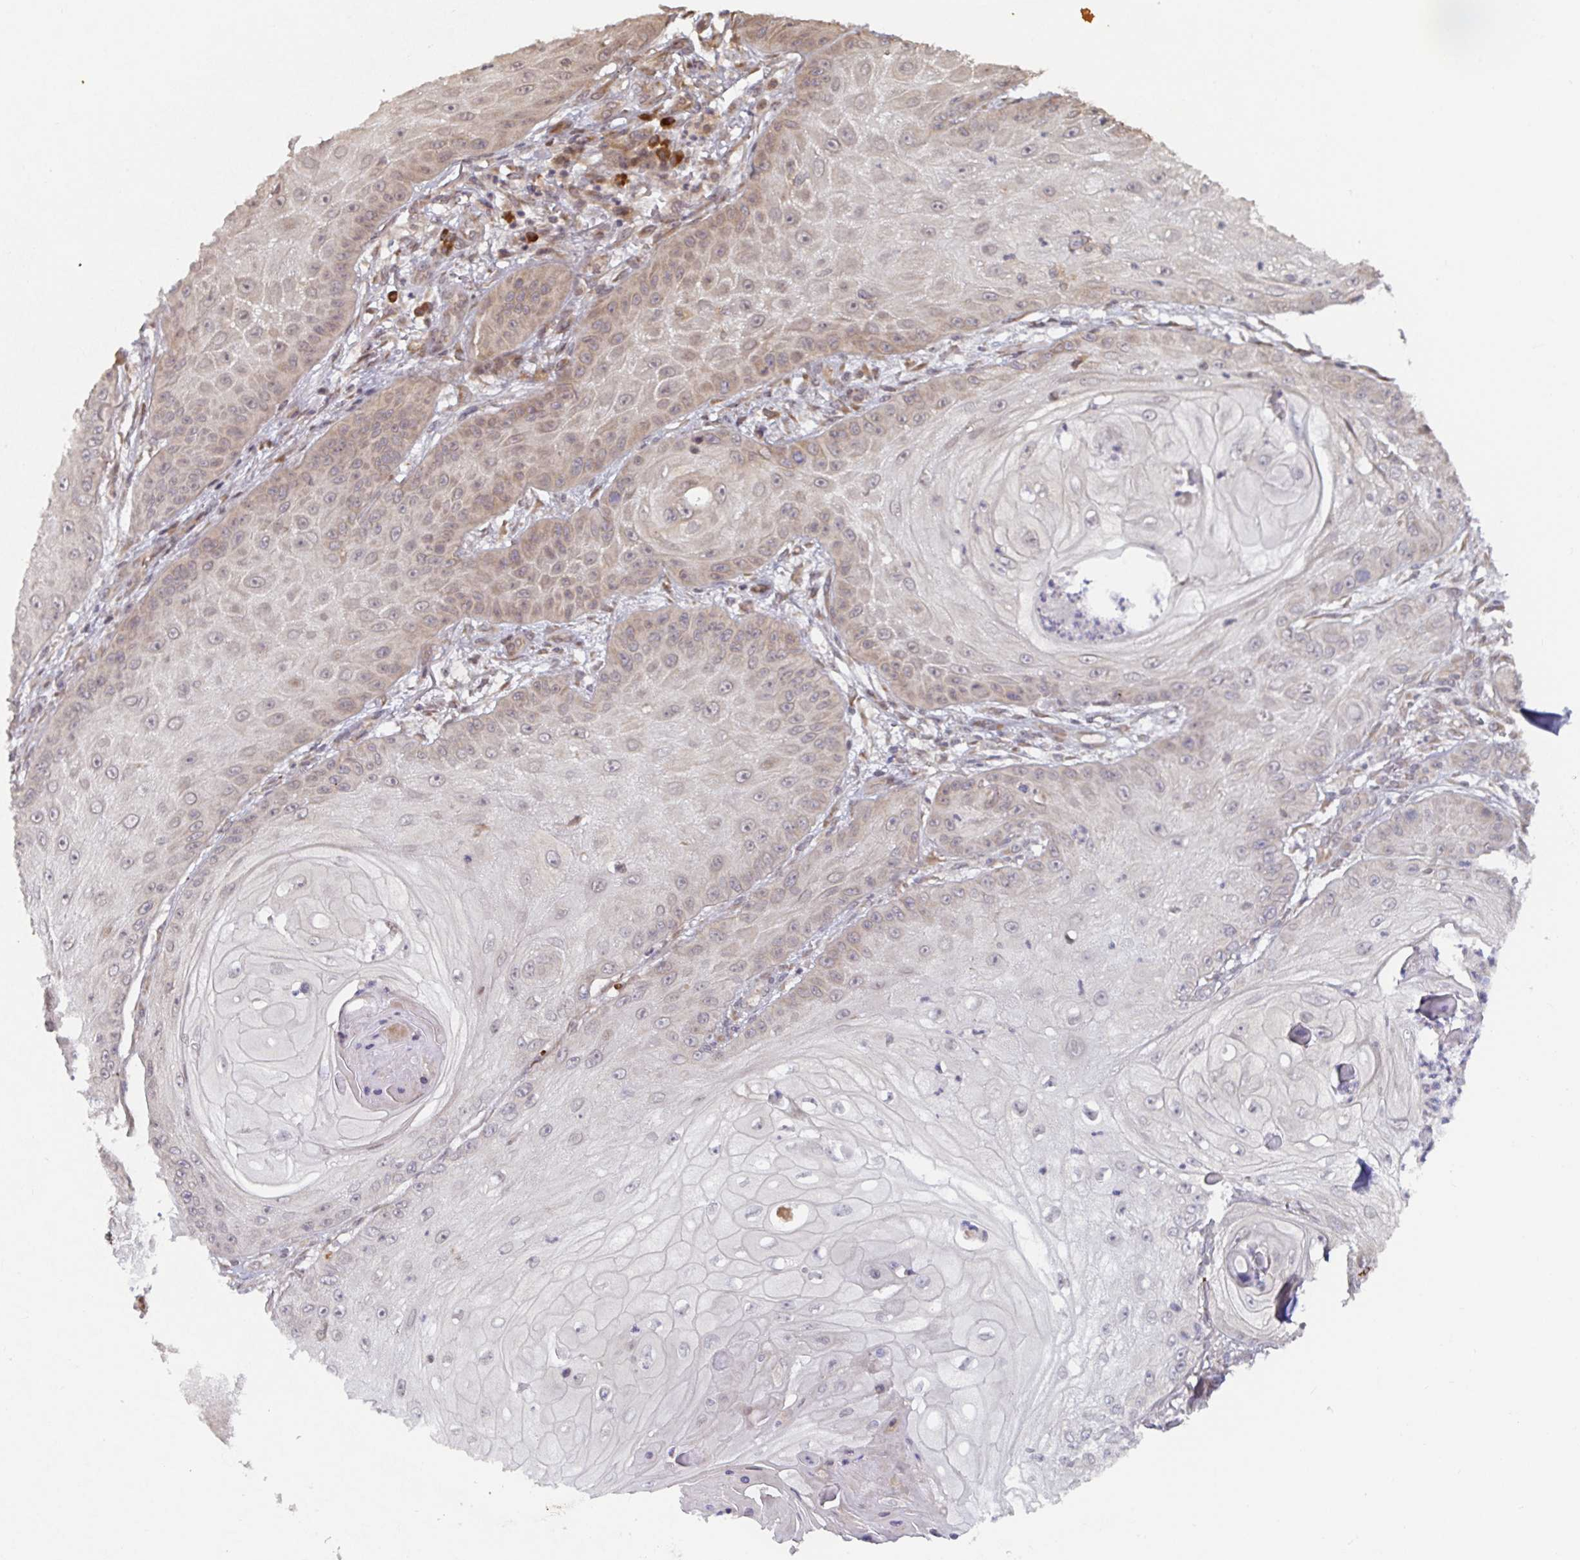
{"staining": {"intensity": "weak", "quantity": "25%-75%", "location": "cytoplasmic/membranous"}, "tissue": "skin cancer", "cell_type": "Tumor cells", "image_type": "cancer", "snomed": [{"axis": "morphology", "description": "Squamous cell carcinoma, NOS"}, {"axis": "topography", "description": "Skin"}], "caption": "Tumor cells demonstrate weak cytoplasmic/membranous expression in approximately 25%-75% of cells in skin cancer (squamous cell carcinoma).", "gene": "ALG1", "patient": {"sex": "male", "age": 70}}